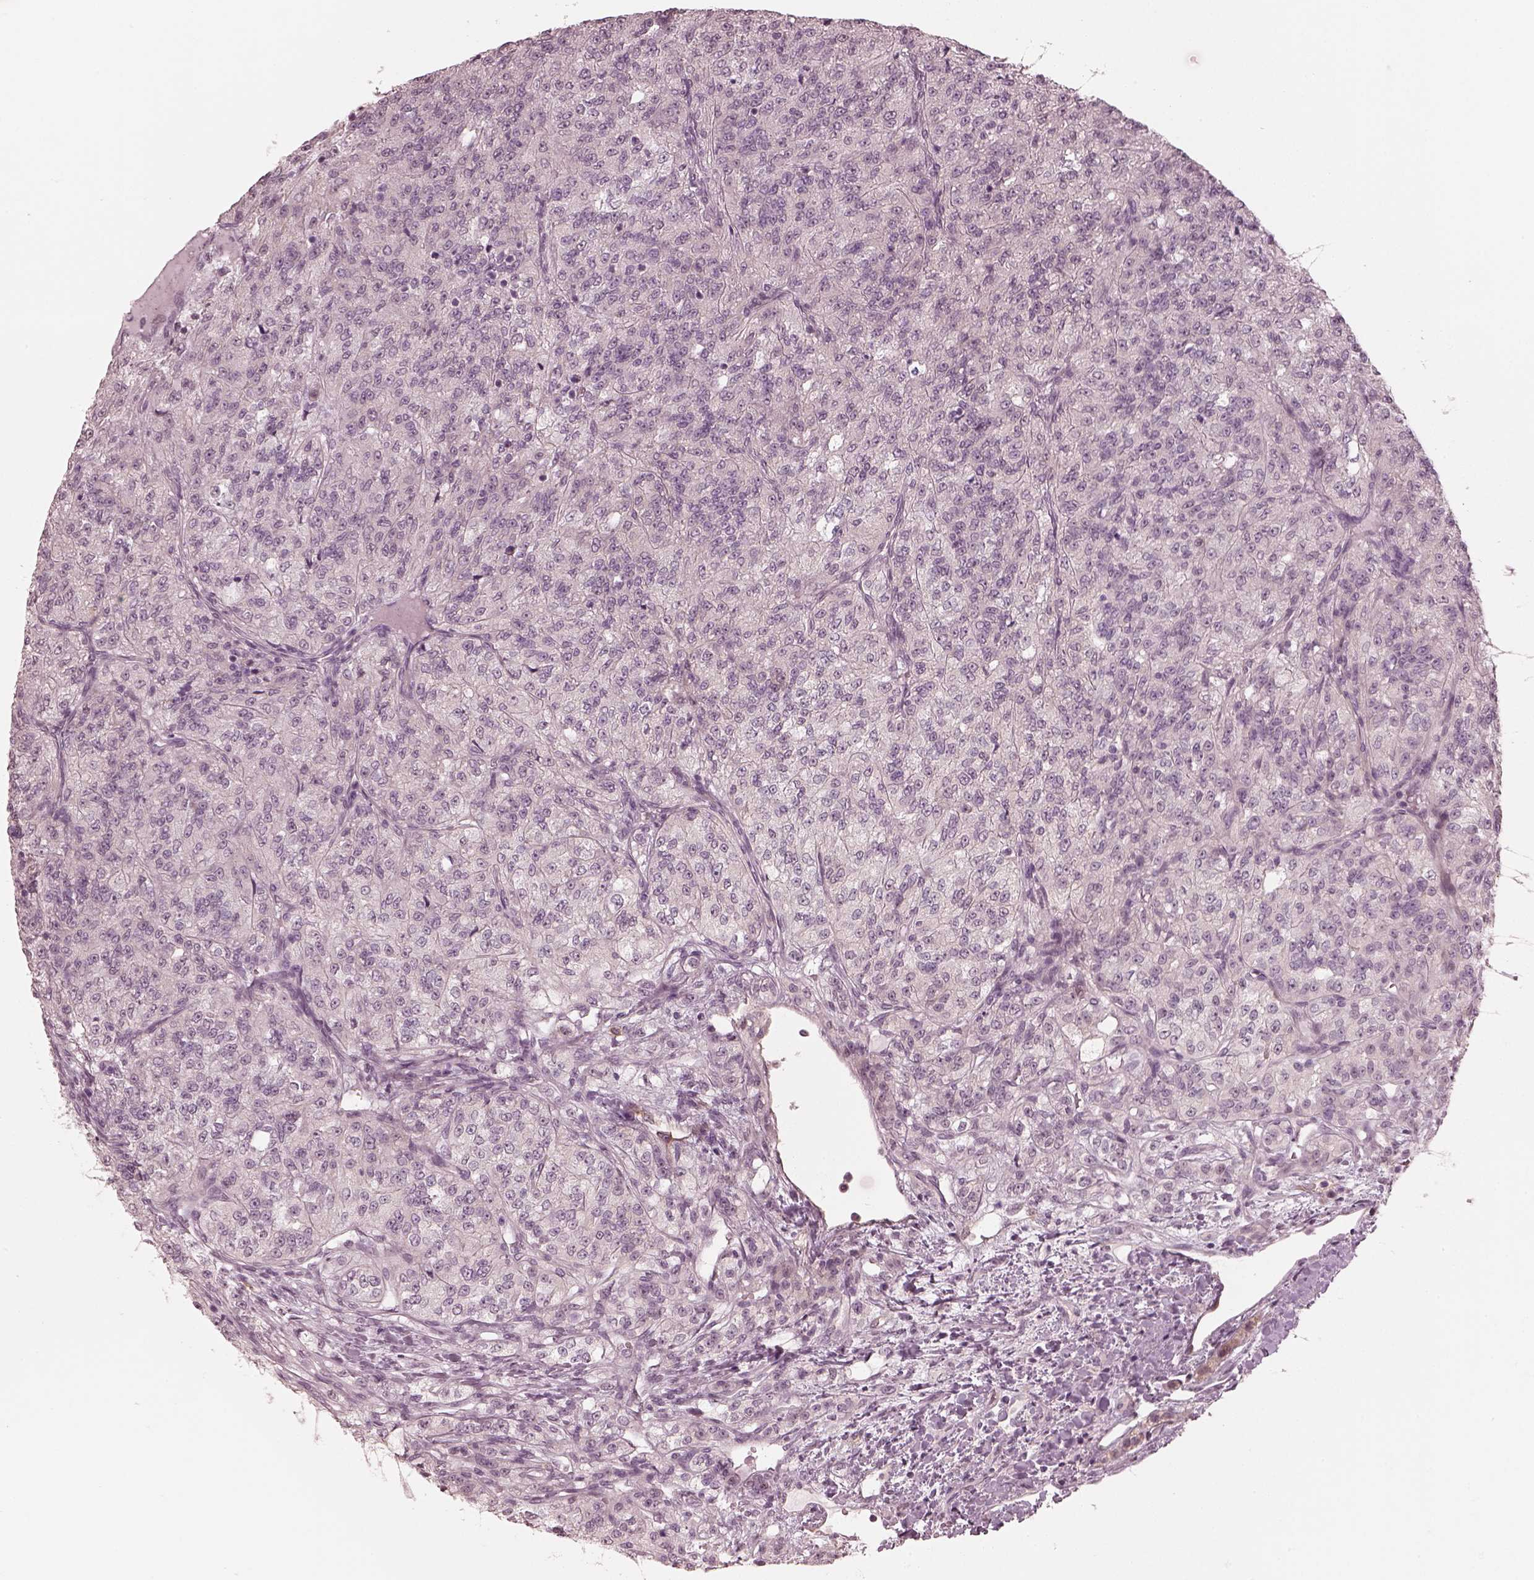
{"staining": {"intensity": "negative", "quantity": "none", "location": "none"}, "tissue": "renal cancer", "cell_type": "Tumor cells", "image_type": "cancer", "snomed": [{"axis": "morphology", "description": "Adenocarcinoma, NOS"}, {"axis": "topography", "description": "Kidney"}], "caption": "Renal cancer stained for a protein using immunohistochemistry demonstrates no expression tumor cells.", "gene": "RPGRIP1", "patient": {"sex": "female", "age": 63}}